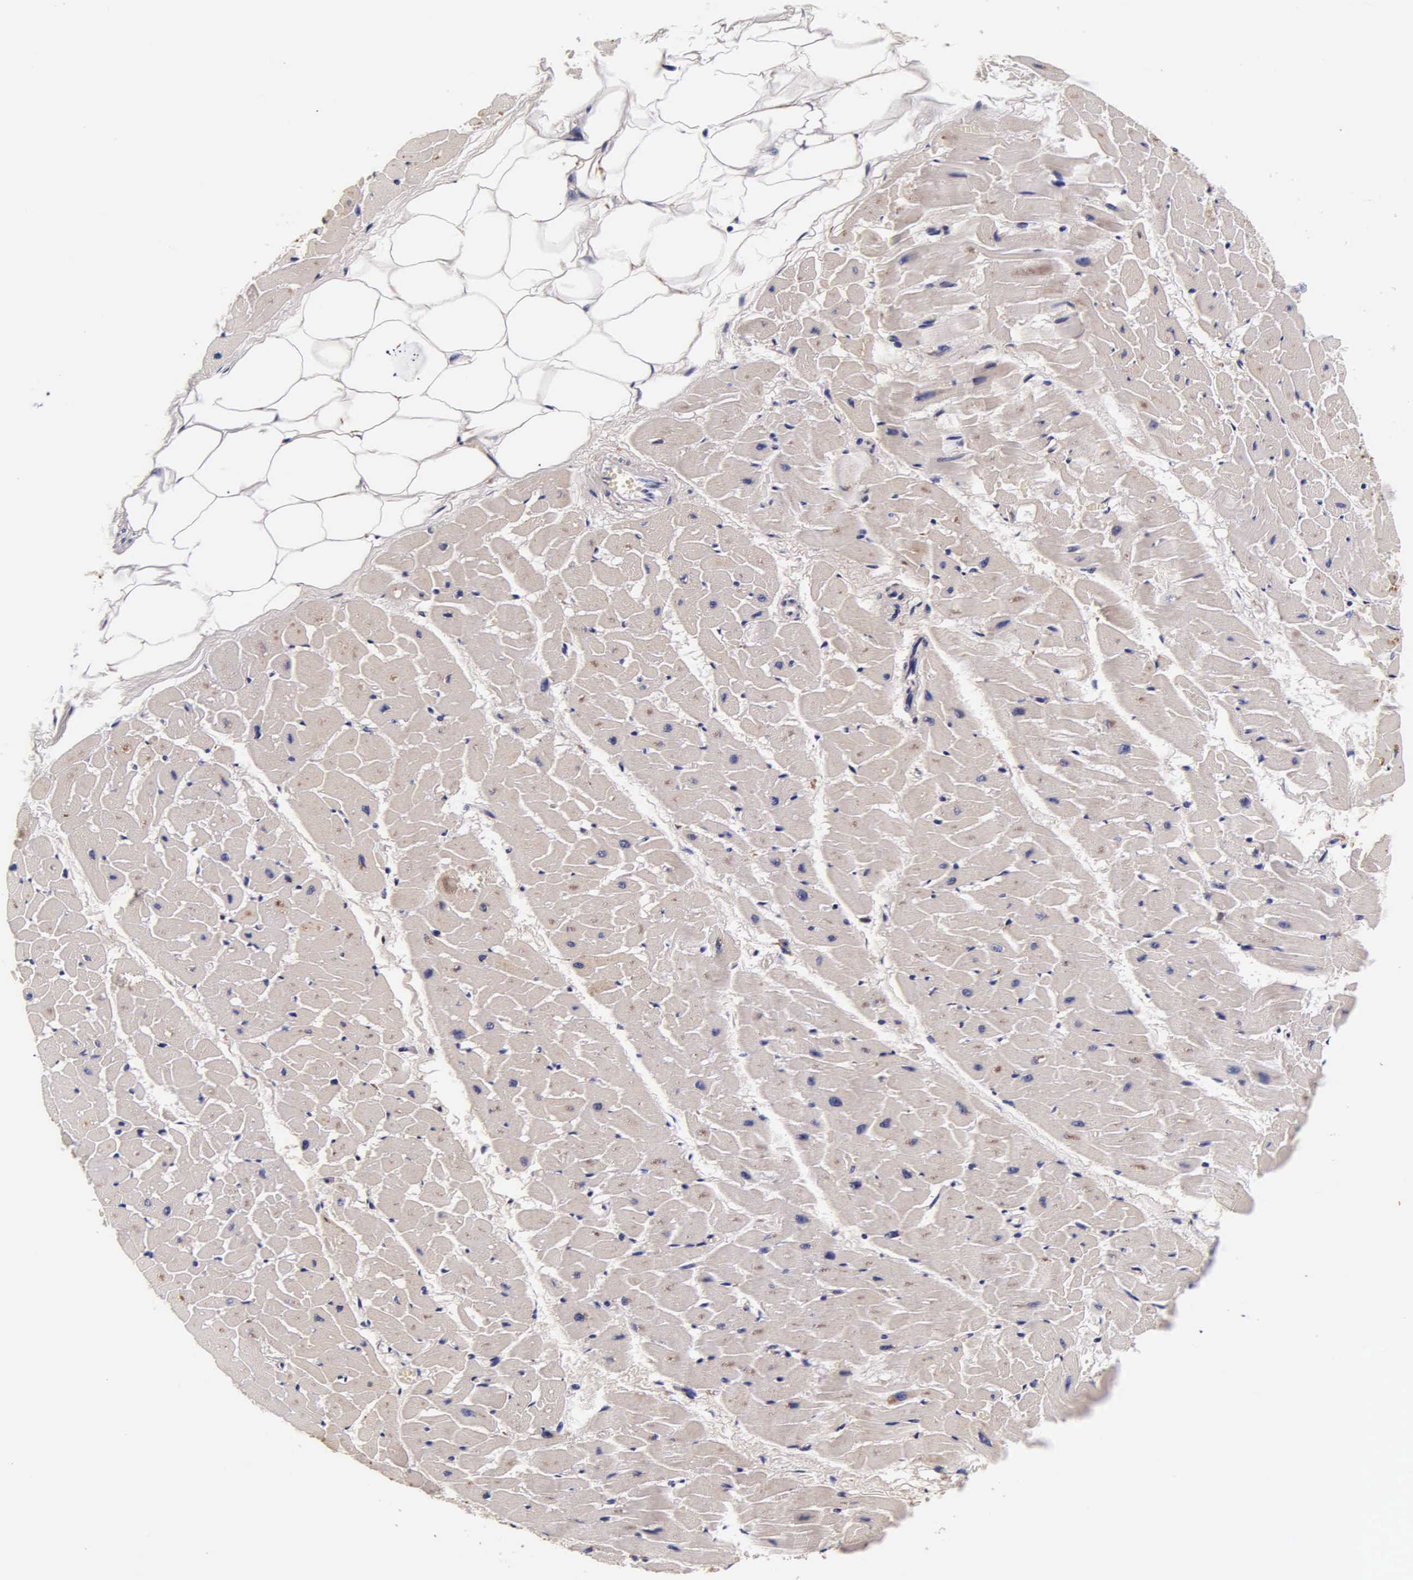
{"staining": {"intensity": "weak", "quantity": "<25%", "location": "cytoplasmic/membranous"}, "tissue": "heart muscle", "cell_type": "Cardiomyocytes", "image_type": "normal", "snomed": [{"axis": "morphology", "description": "Normal tissue, NOS"}, {"axis": "topography", "description": "Heart"}], "caption": "High magnification brightfield microscopy of unremarkable heart muscle stained with DAB (3,3'-diaminobenzidine) (brown) and counterstained with hematoxylin (blue): cardiomyocytes show no significant staining.", "gene": "CTSB", "patient": {"sex": "female", "age": 19}}